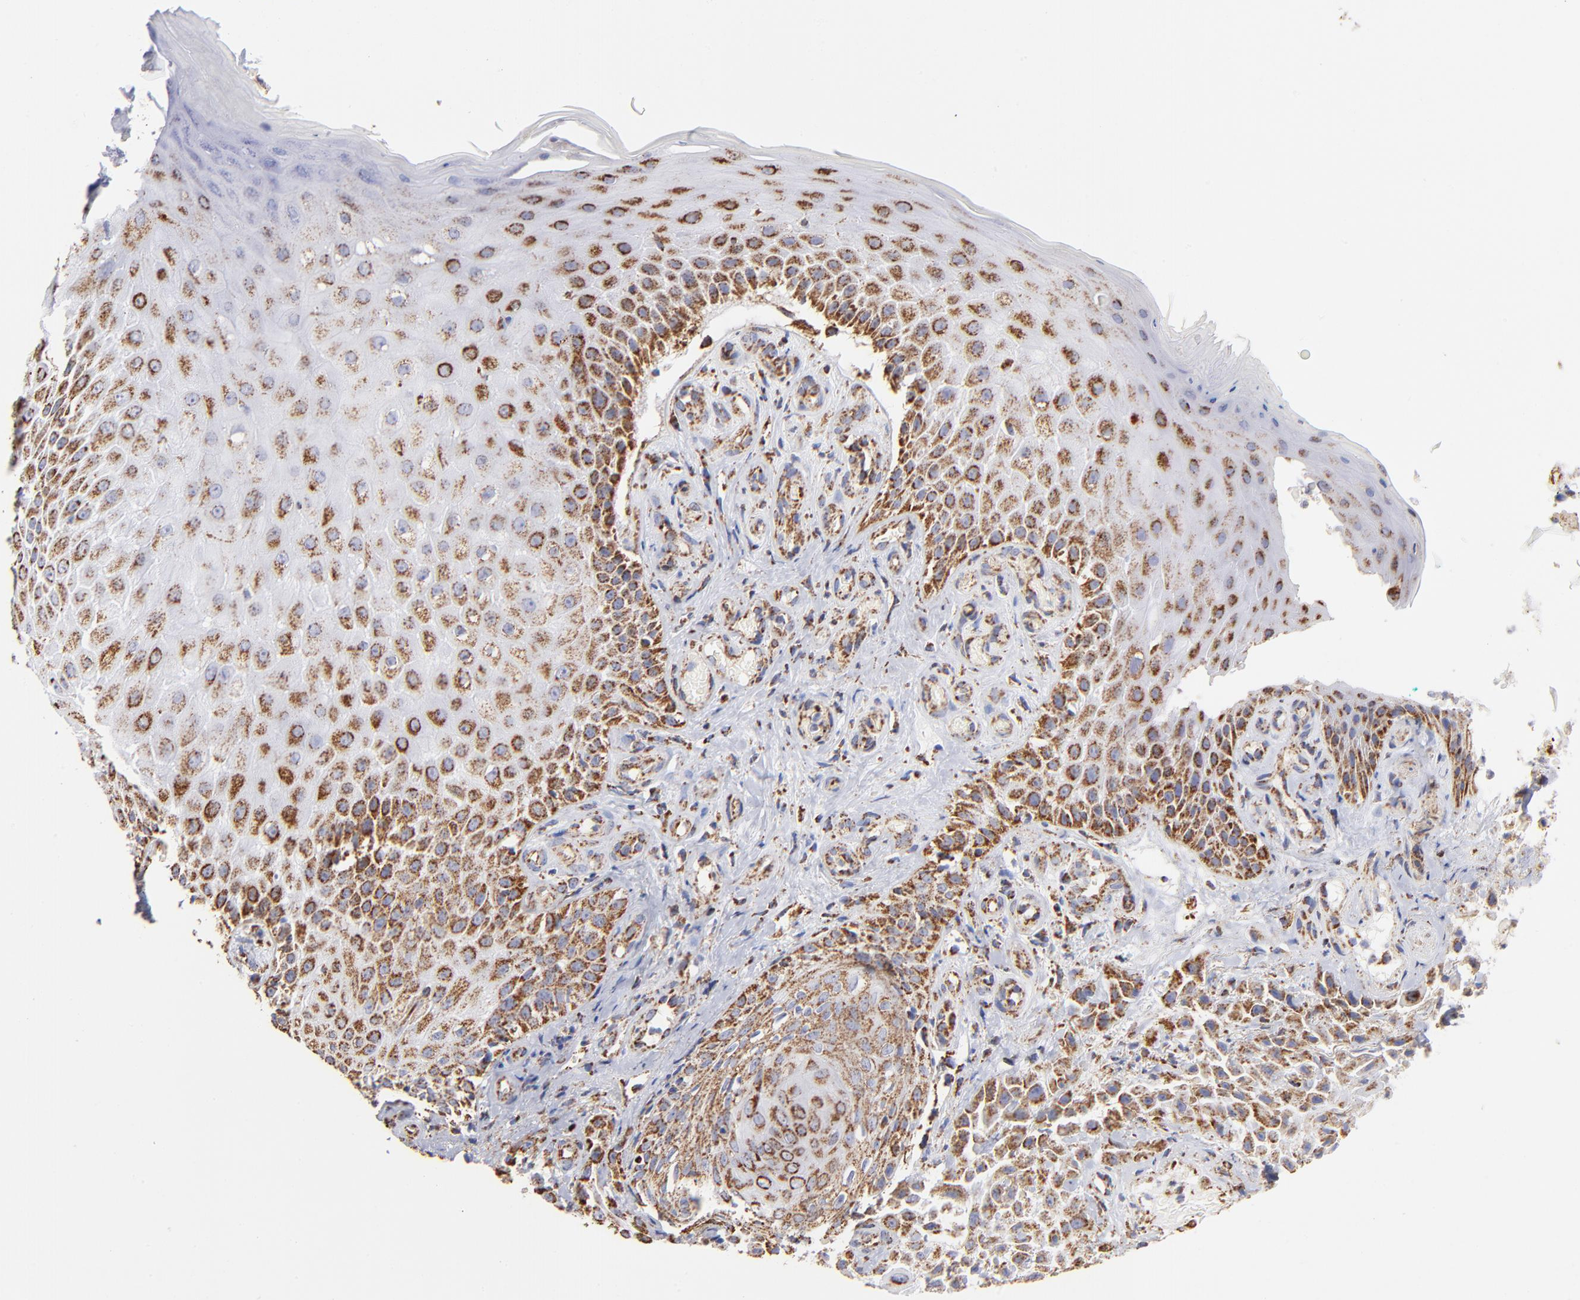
{"staining": {"intensity": "strong", "quantity": ">75%", "location": "cytoplasmic/membranous"}, "tissue": "skin cancer", "cell_type": "Tumor cells", "image_type": "cancer", "snomed": [{"axis": "morphology", "description": "Squamous cell carcinoma, NOS"}, {"axis": "topography", "description": "Skin"}], "caption": "The image displays staining of squamous cell carcinoma (skin), revealing strong cytoplasmic/membranous protein positivity (brown color) within tumor cells.", "gene": "PHB1", "patient": {"sex": "female", "age": 42}}